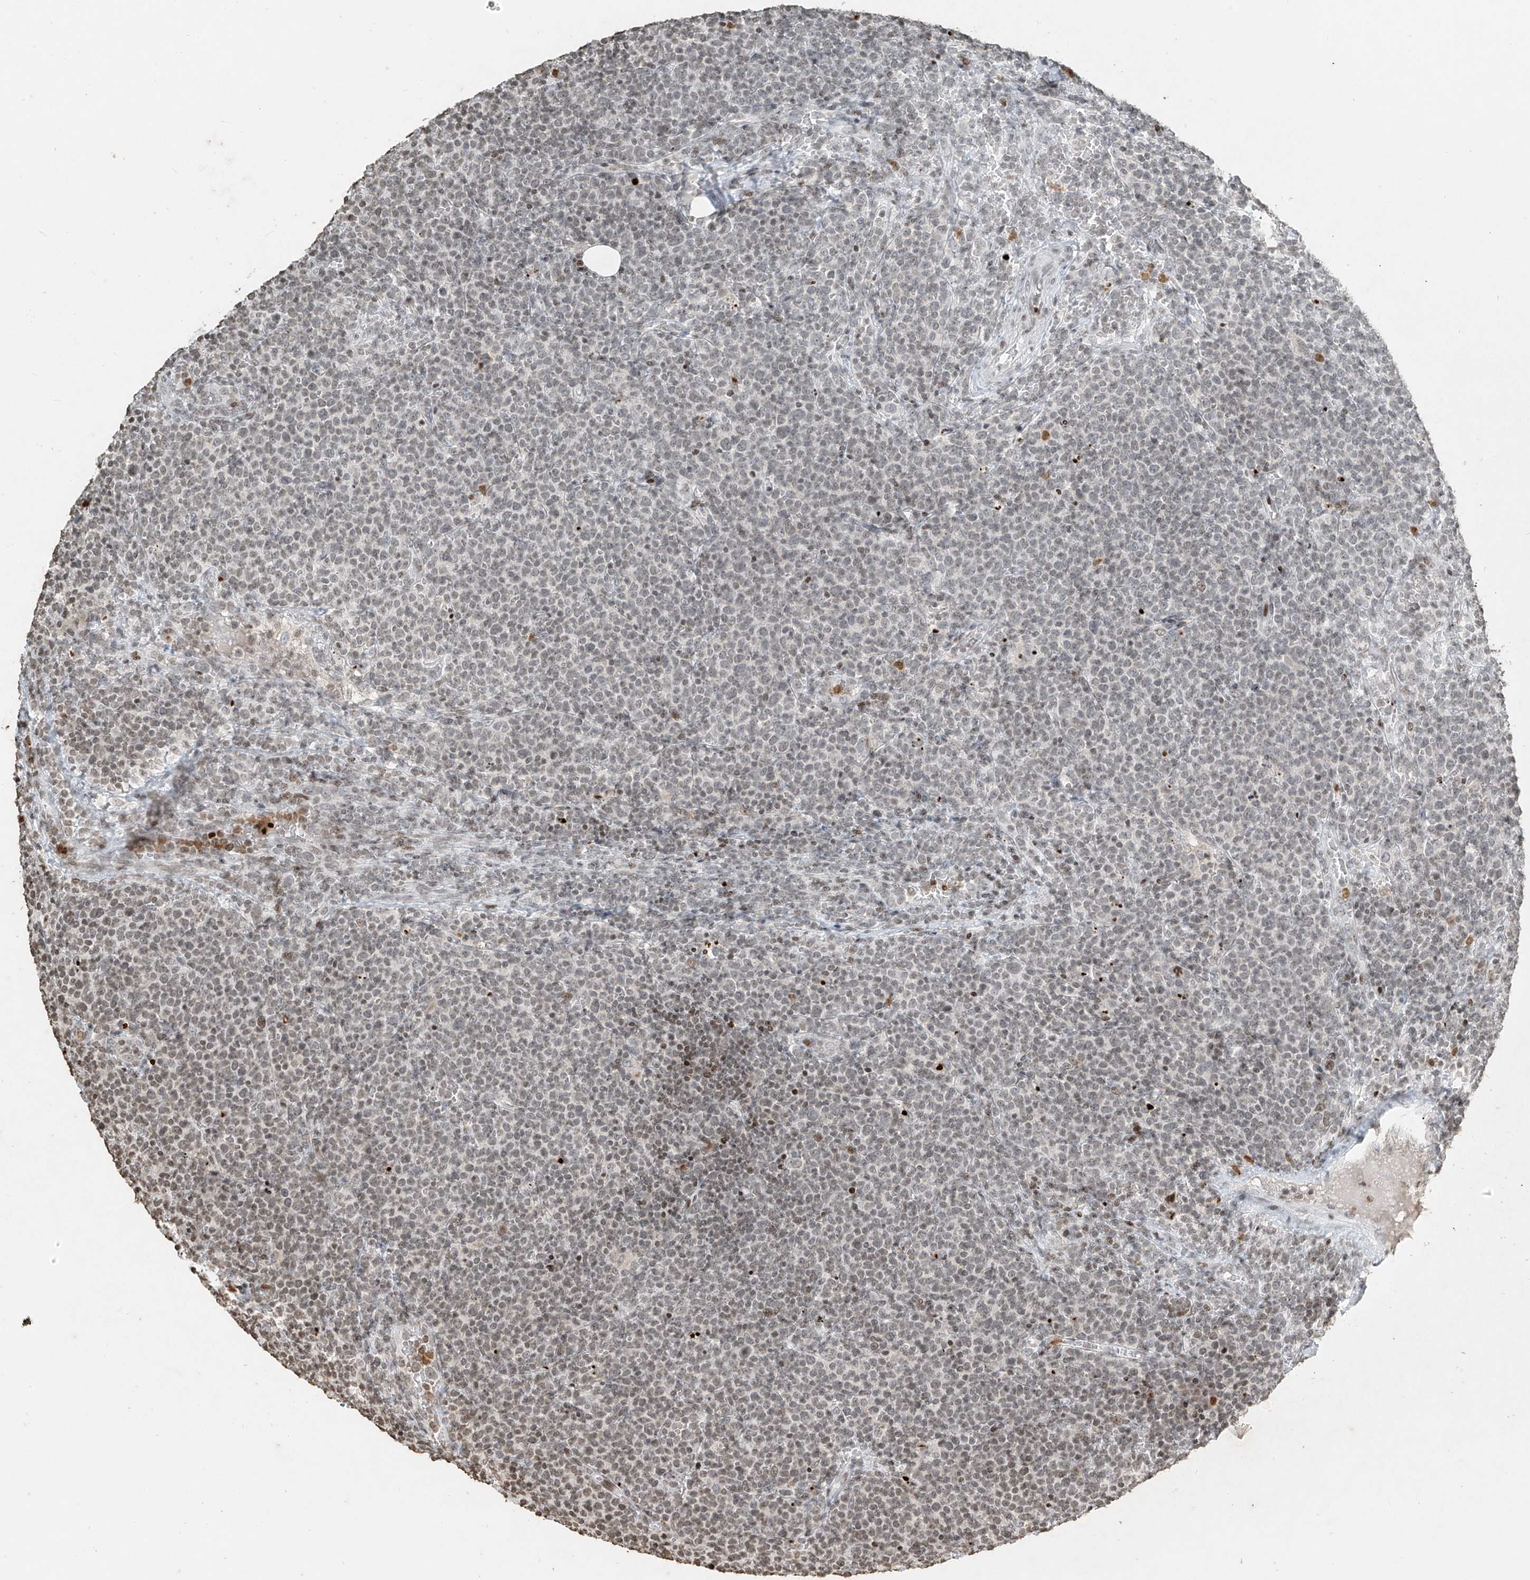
{"staining": {"intensity": "moderate", "quantity": "<25%", "location": "nuclear"}, "tissue": "lymphoma", "cell_type": "Tumor cells", "image_type": "cancer", "snomed": [{"axis": "morphology", "description": "Malignant lymphoma, non-Hodgkin's type, High grade"}, {"axis": "topography", "description": "Lymph node"}], "caption": "A photomicrograph showing moderate nuclear positivity in approximately <25% of tumor cells in lymphoma, as visualized by brown immunohistochemical staining.", "gene": "C17orf58", "patient": {"sex": "male", "age": 61}}